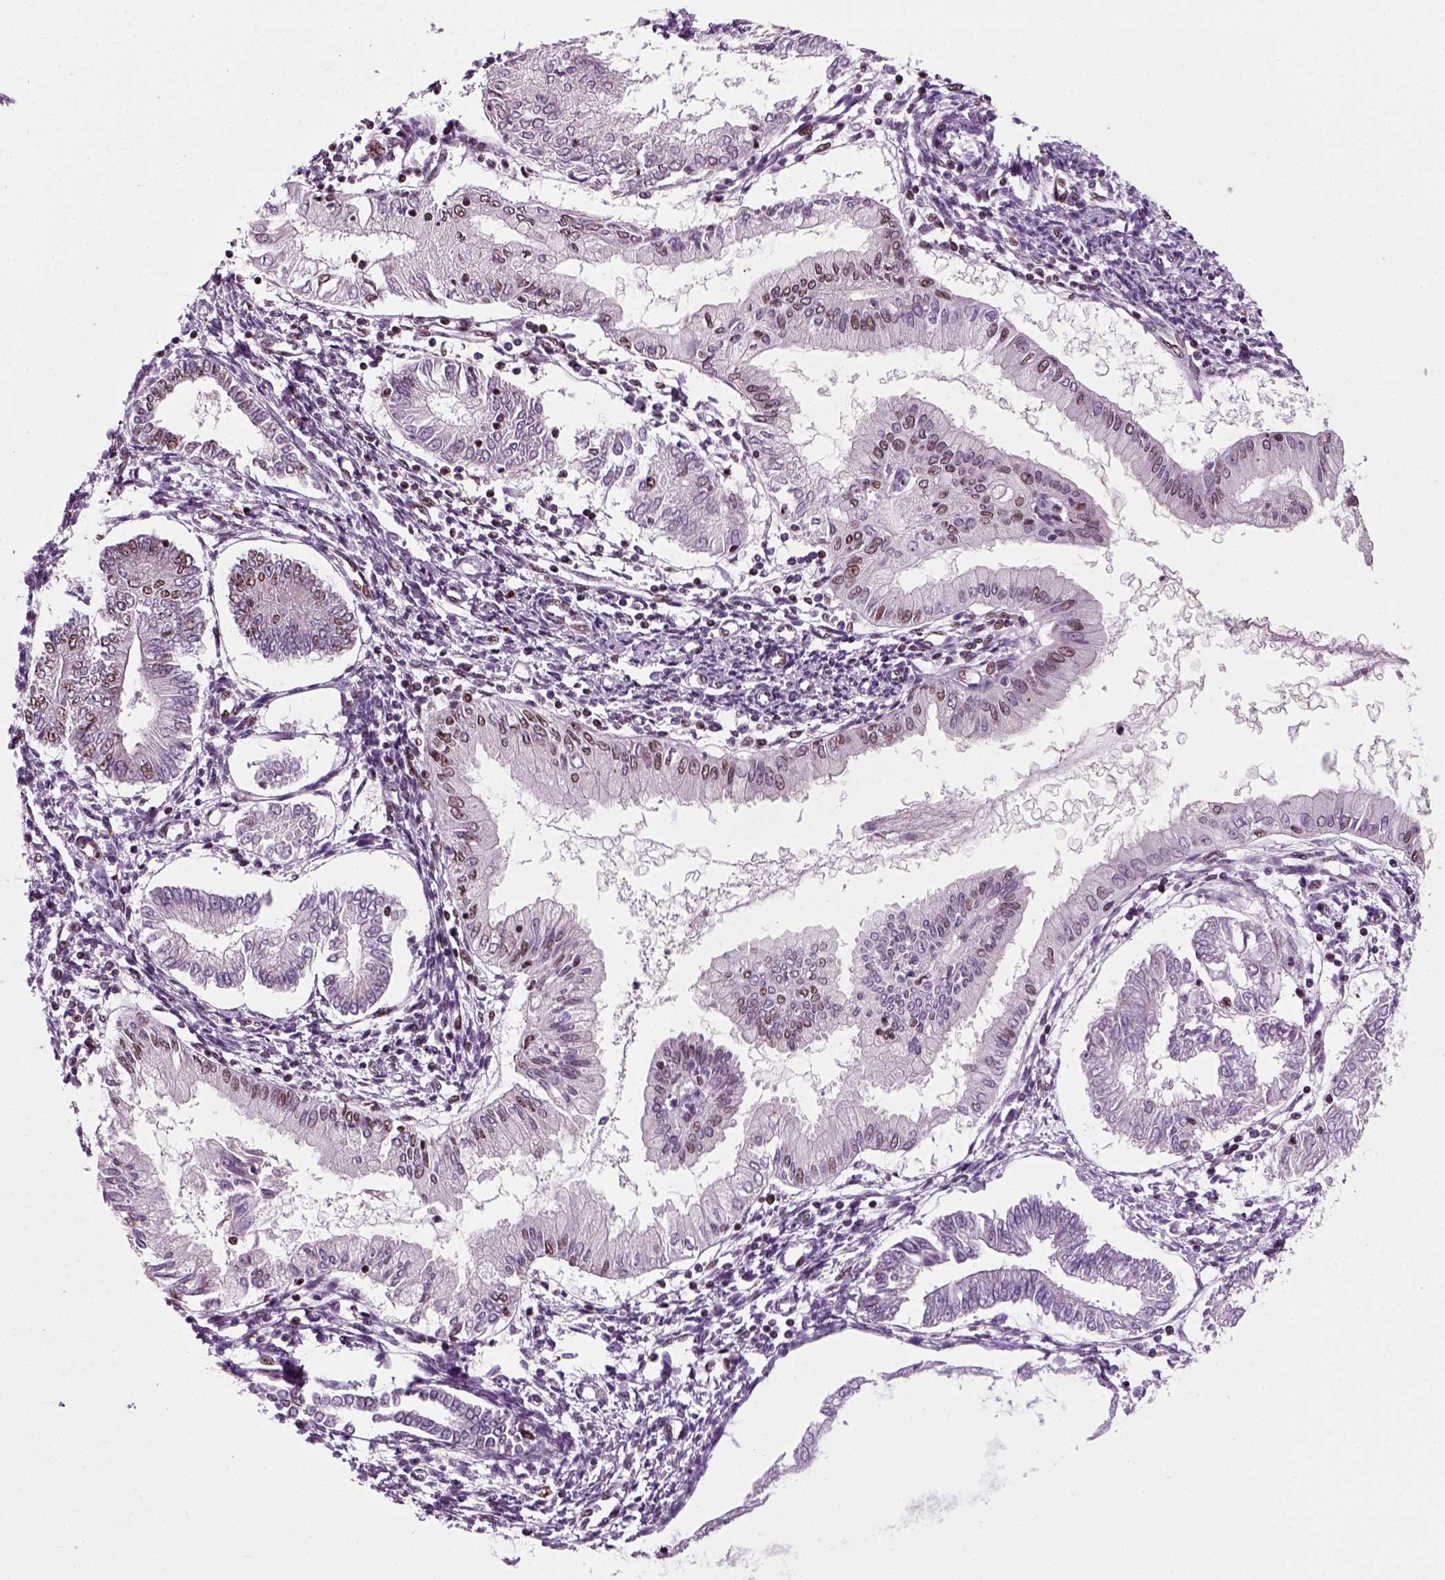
{"staining": {"intensity": "moderate", "quantity": "25%-75%", "location": "nuclear"}, "tissue": "endometrial cancer", "cell_type": "Tumor cells", "image_type": "cancer", "snomed": [{"axis": "morphology", "description": "Adenocarcinoma, NOS"}, {"axis": "topography", "description": "Endometrium"}], "caption": "Protein analysis of endometrial cancer tissue exhibits moderate nuclear staining in approximately 25%-75% of tumor cells. (DAB (3,3'-diaminobenzidine) IHC with brightfield microscopy, high magnification).", "gene": "RCOR3", "patient": {"sex": "female", "age": 68}}